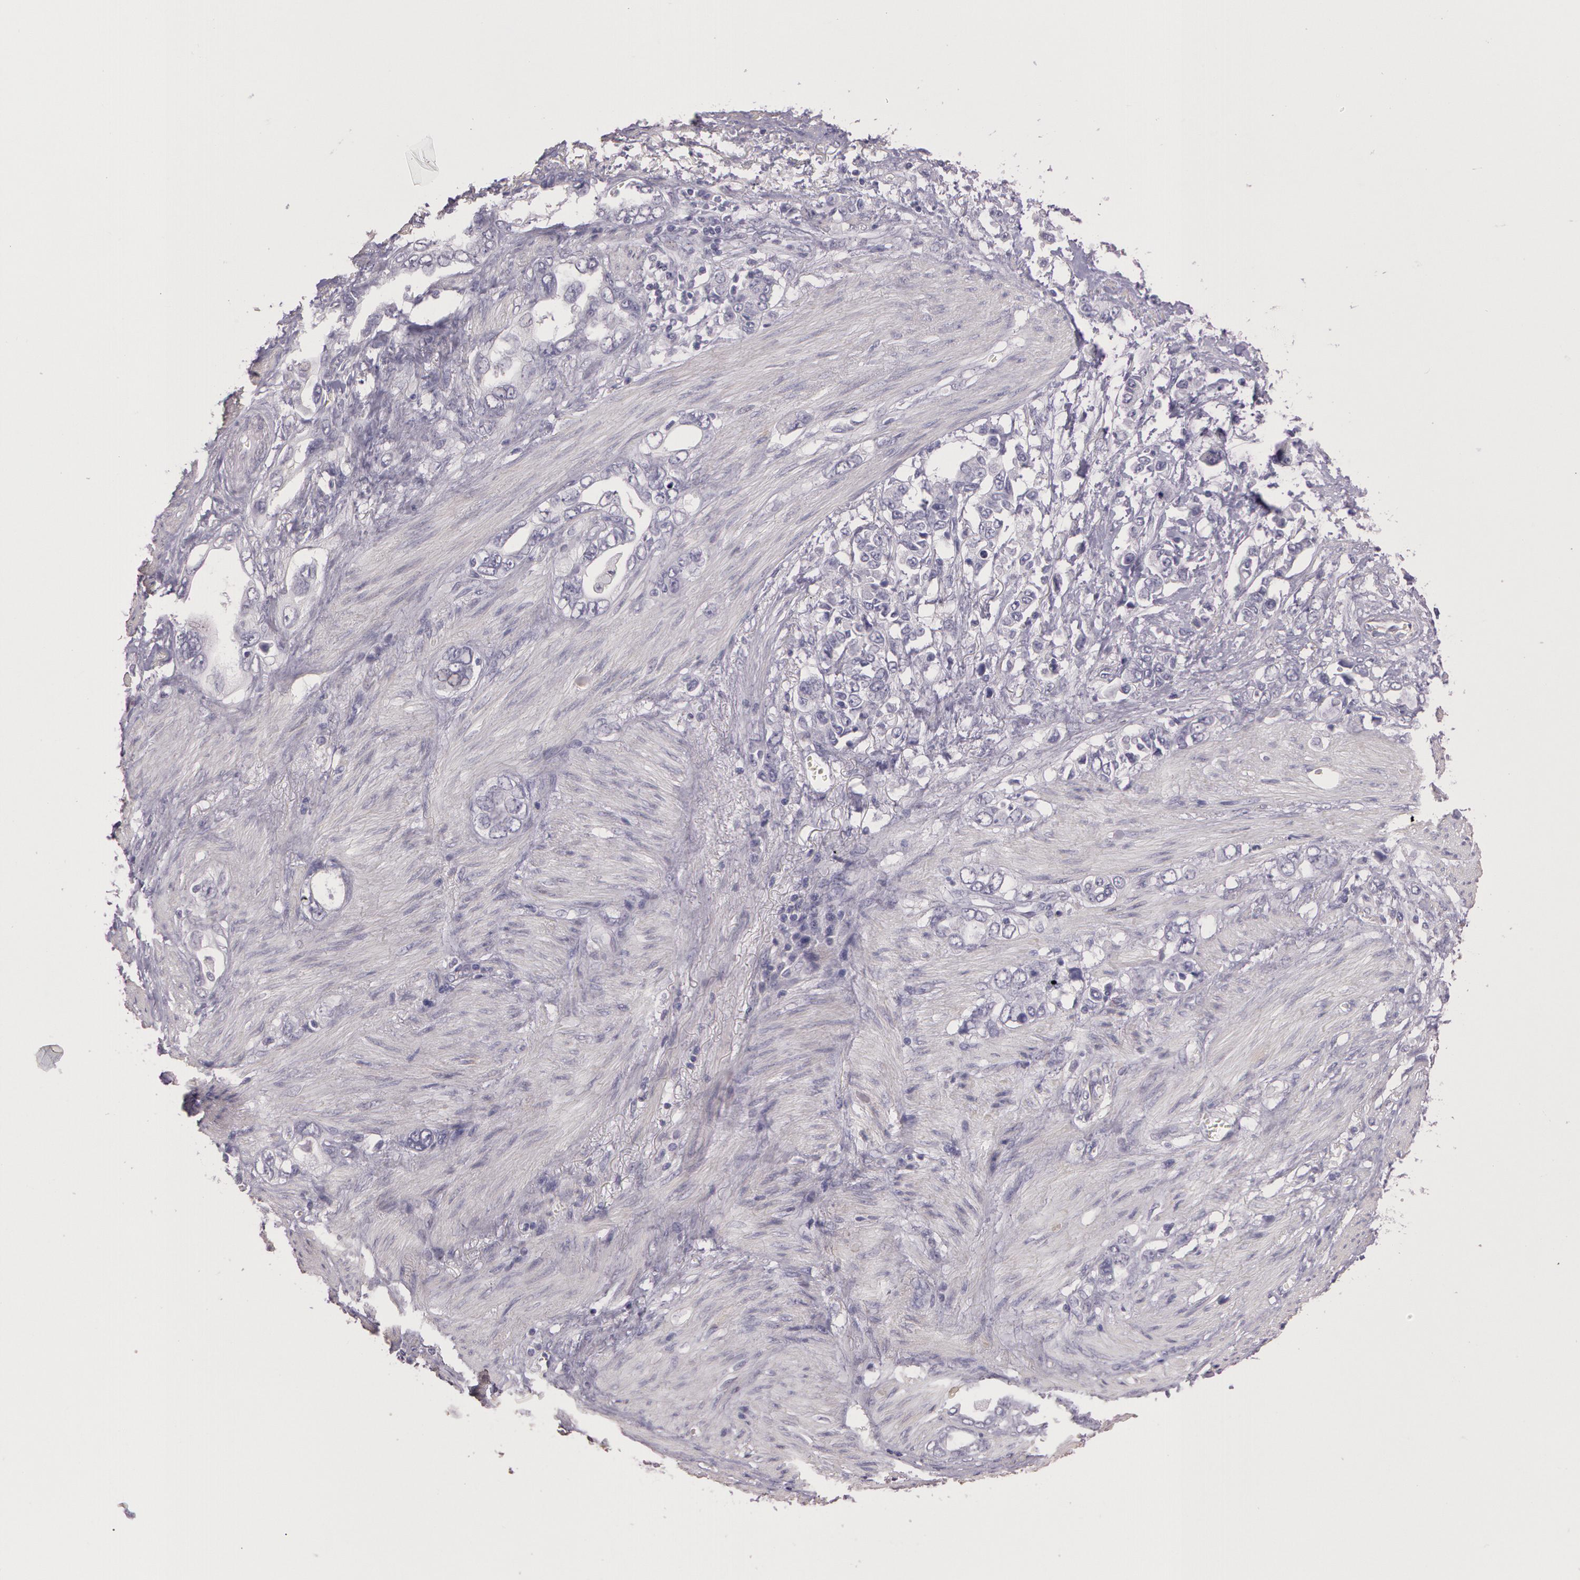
{"staining": {"intensity": "negative", "quantity": "none", "location": "none"}, "tissue": "stomach cancer", "cell_type": "Tumor cells", "image_type": "cancer", "snomed": [{"axis": "morphology", "description": "Adenocarcinoma, NOS"}, {"axis": "topography", "description": "Stomach"}], "caption": "Tumor cells are negative for brown protein staining in stomach adenocarcinoma.", "gene": "G2E3", "patient": {"sex": "male", "age": 78}}